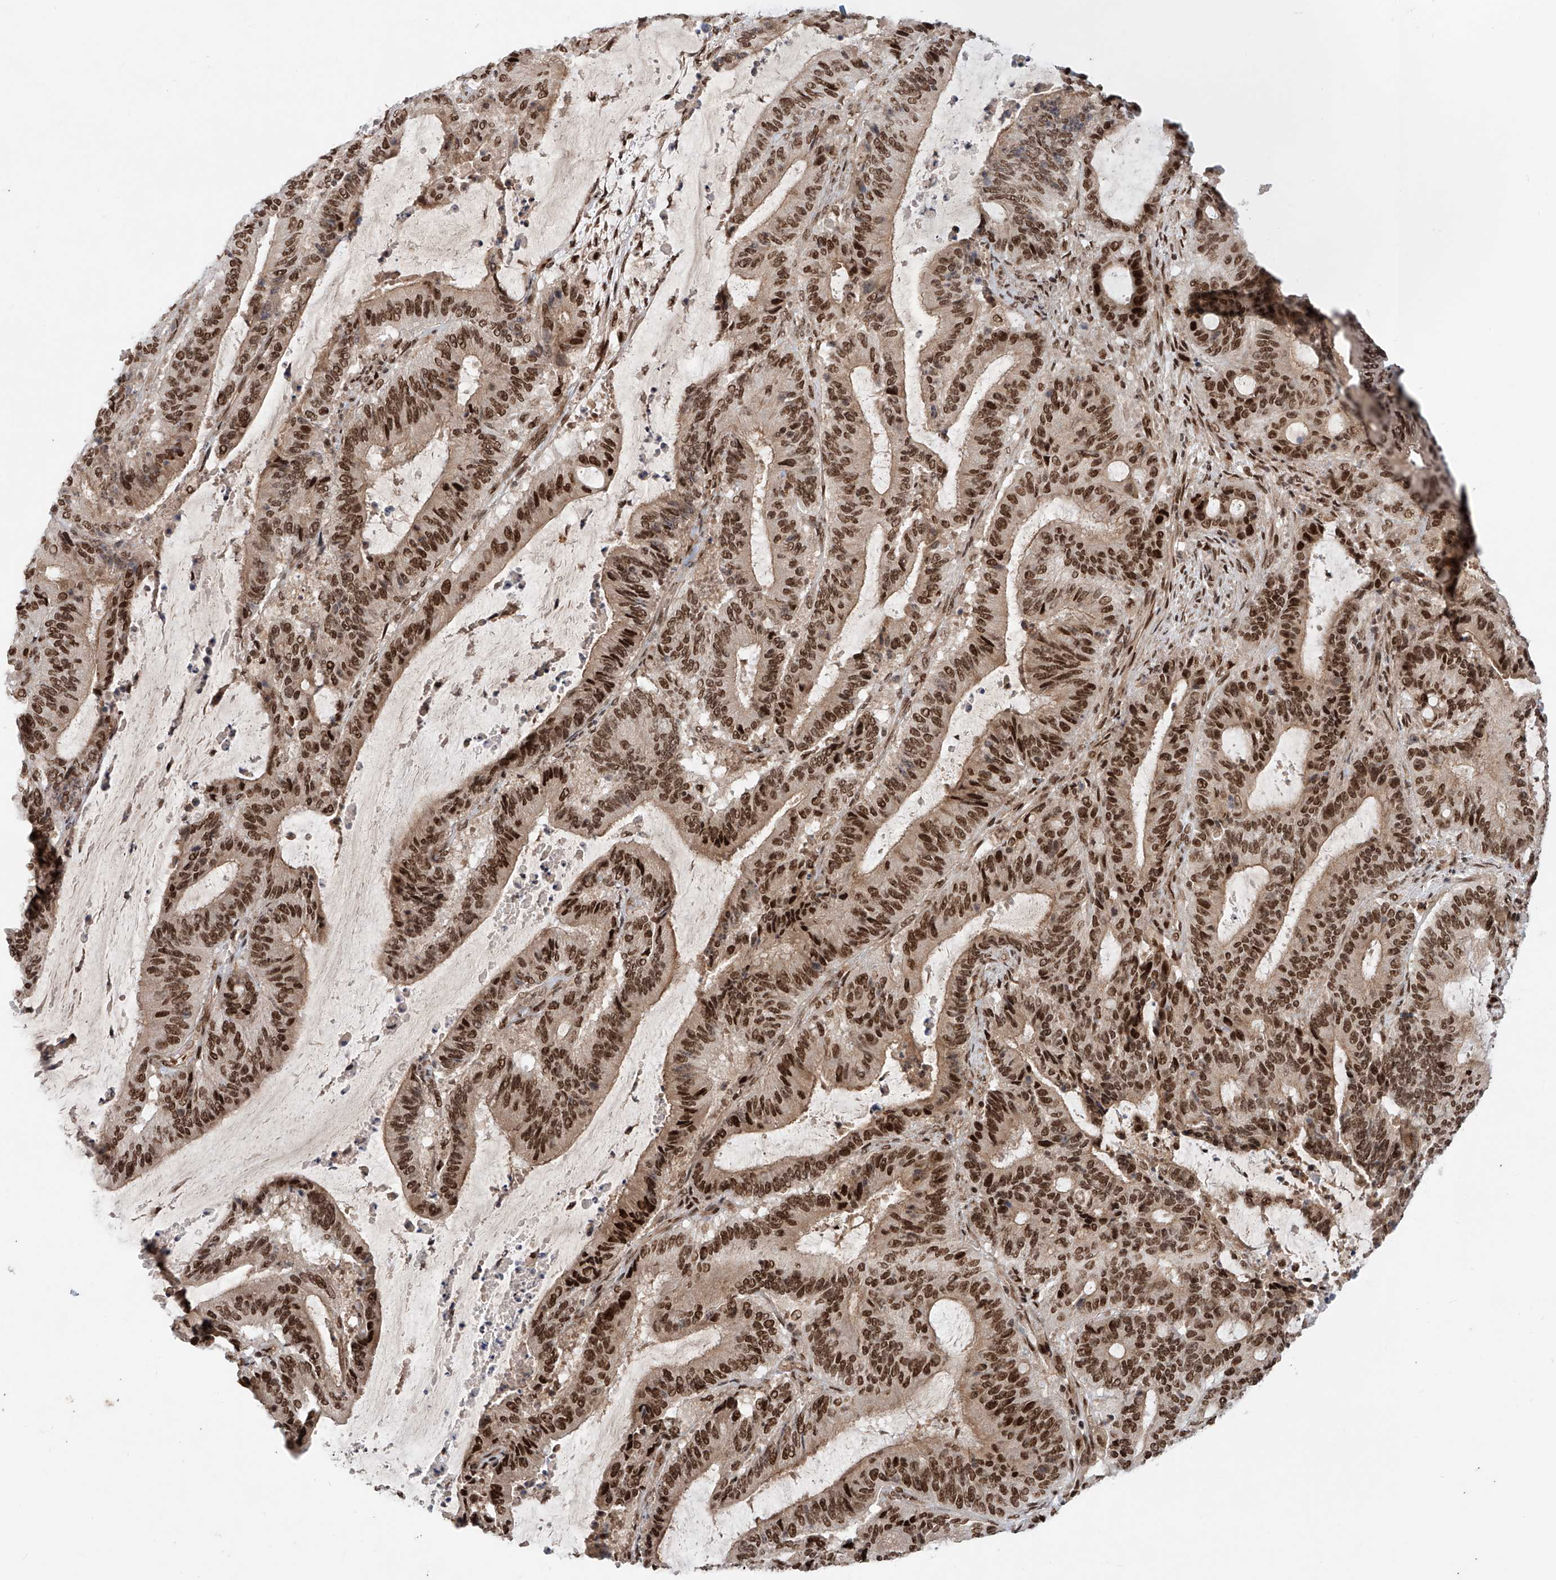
{"staining": {"intensity": "strong", "quantity": ">75%", "location": "nuclear"}, "tissue": "liver cancer", "cell_type": "Tumor cells", "image_type": "cancer", "snomed": [{"axis": "morphology", "description": "Normal tissue, NOS"}, {"axis": "morphology", "description": "Cholangiocarcinoma"}, {"axis": "topography", "description": "Liver"}, {"axis": "topography", "description": "Peripheral nerve tissue"}], "caption": "The micrograph displays staining of liver cancer (cholangiocarcinoma), revealing strong nuclear protein expression (brown color) within tumor cells.", "gene": "ZNF470", "patient": {"sex": "female", "age": 73}}